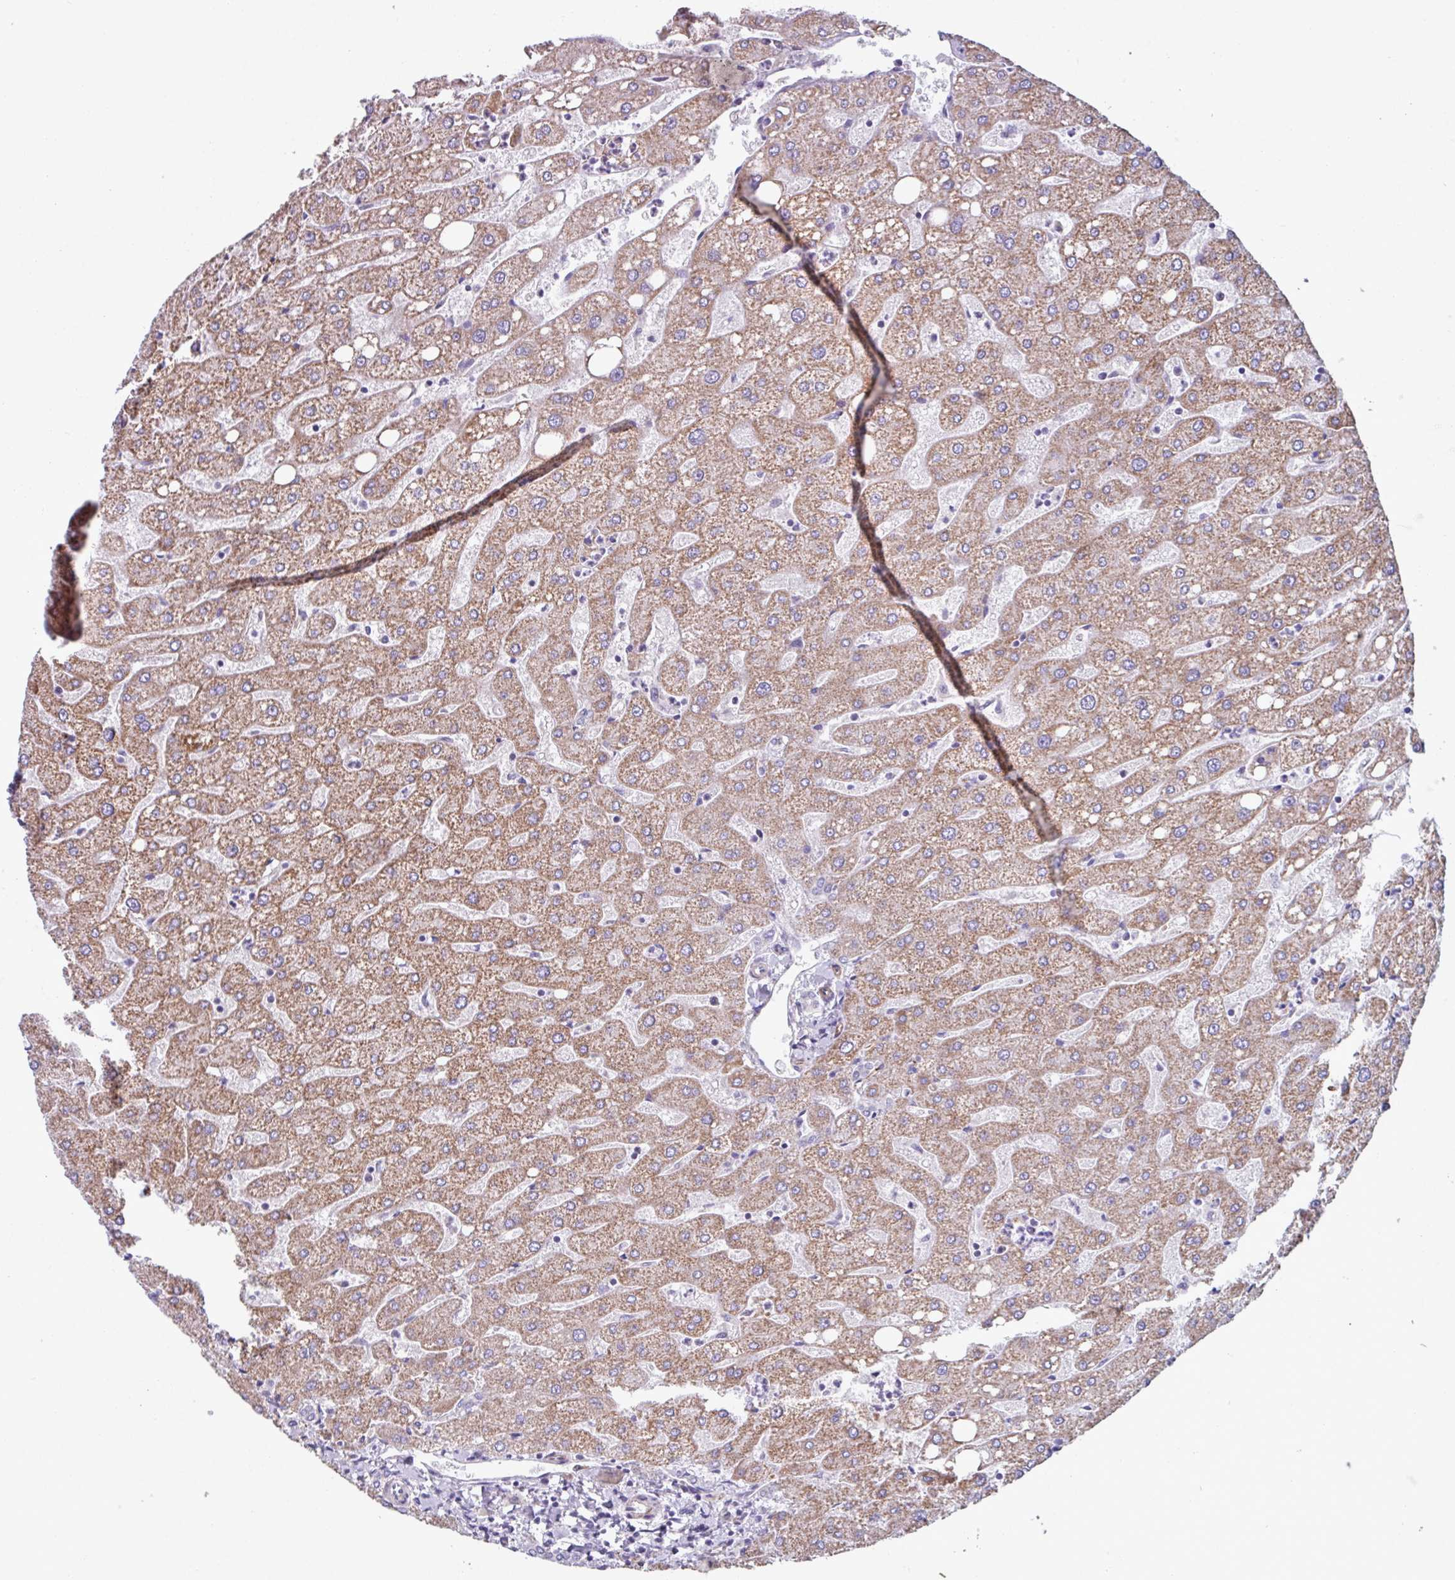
{"staining": {"intensity": "negative", "quantity": "none", "location": "none"}, "tissue": "liver", "cell_type": "Cholangiocytes", "image_type": "normal", "snomed": [{"axis": "morphology", "description": "Normal tissue, NOS"}, {"axis": "topography", "description": "Liver"}], "caption": "A high-resolution image shows IHC staining of normal liver, which demonstrates no significant positivity in cholangiocytes.", "gene": "BTD", "patient": {"sex": "male", "age": 67}}